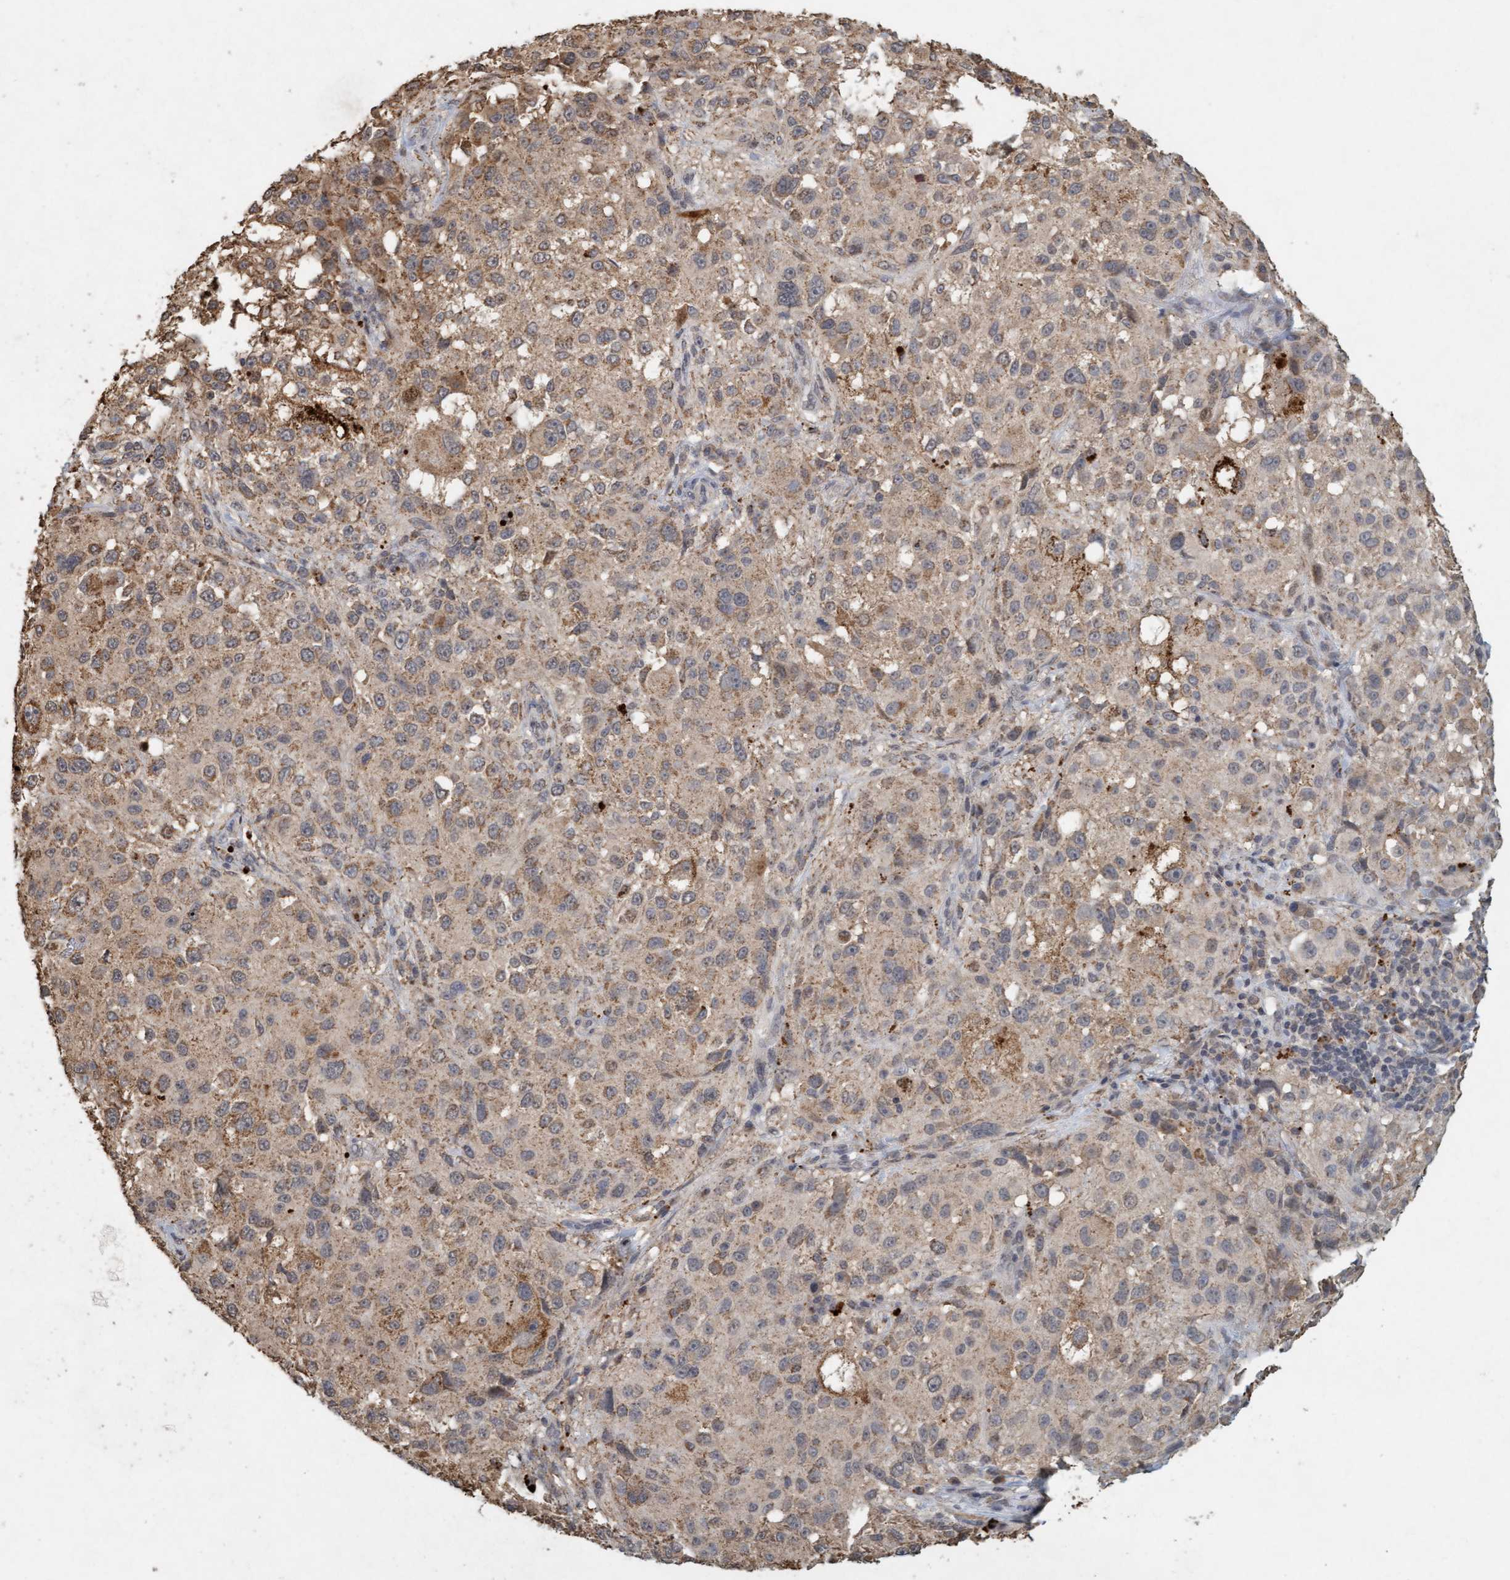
{"staining": {"intensity": "weak", "quantity": ">75%", "location": "cytoplasmic/membranous"}, "tissue": "melanoma", "cell_type": "Tumor cells", "image_type": "cancer", "snomed": [{"axis": "morphology", "description": "Necrosis, NOS"}, {"axis": "morphology", "description": "Malignant melanoma, NOS"}, {"axis": "topography", "description": "Skin"}], "caption": "Malignant melanoma stained with a brown dye shows weak cytoplasmic/membranous positive expression in about >75% of tumor cells.", "gene": "VSIG8", "patient": {"sex": "female", "age": 87}}